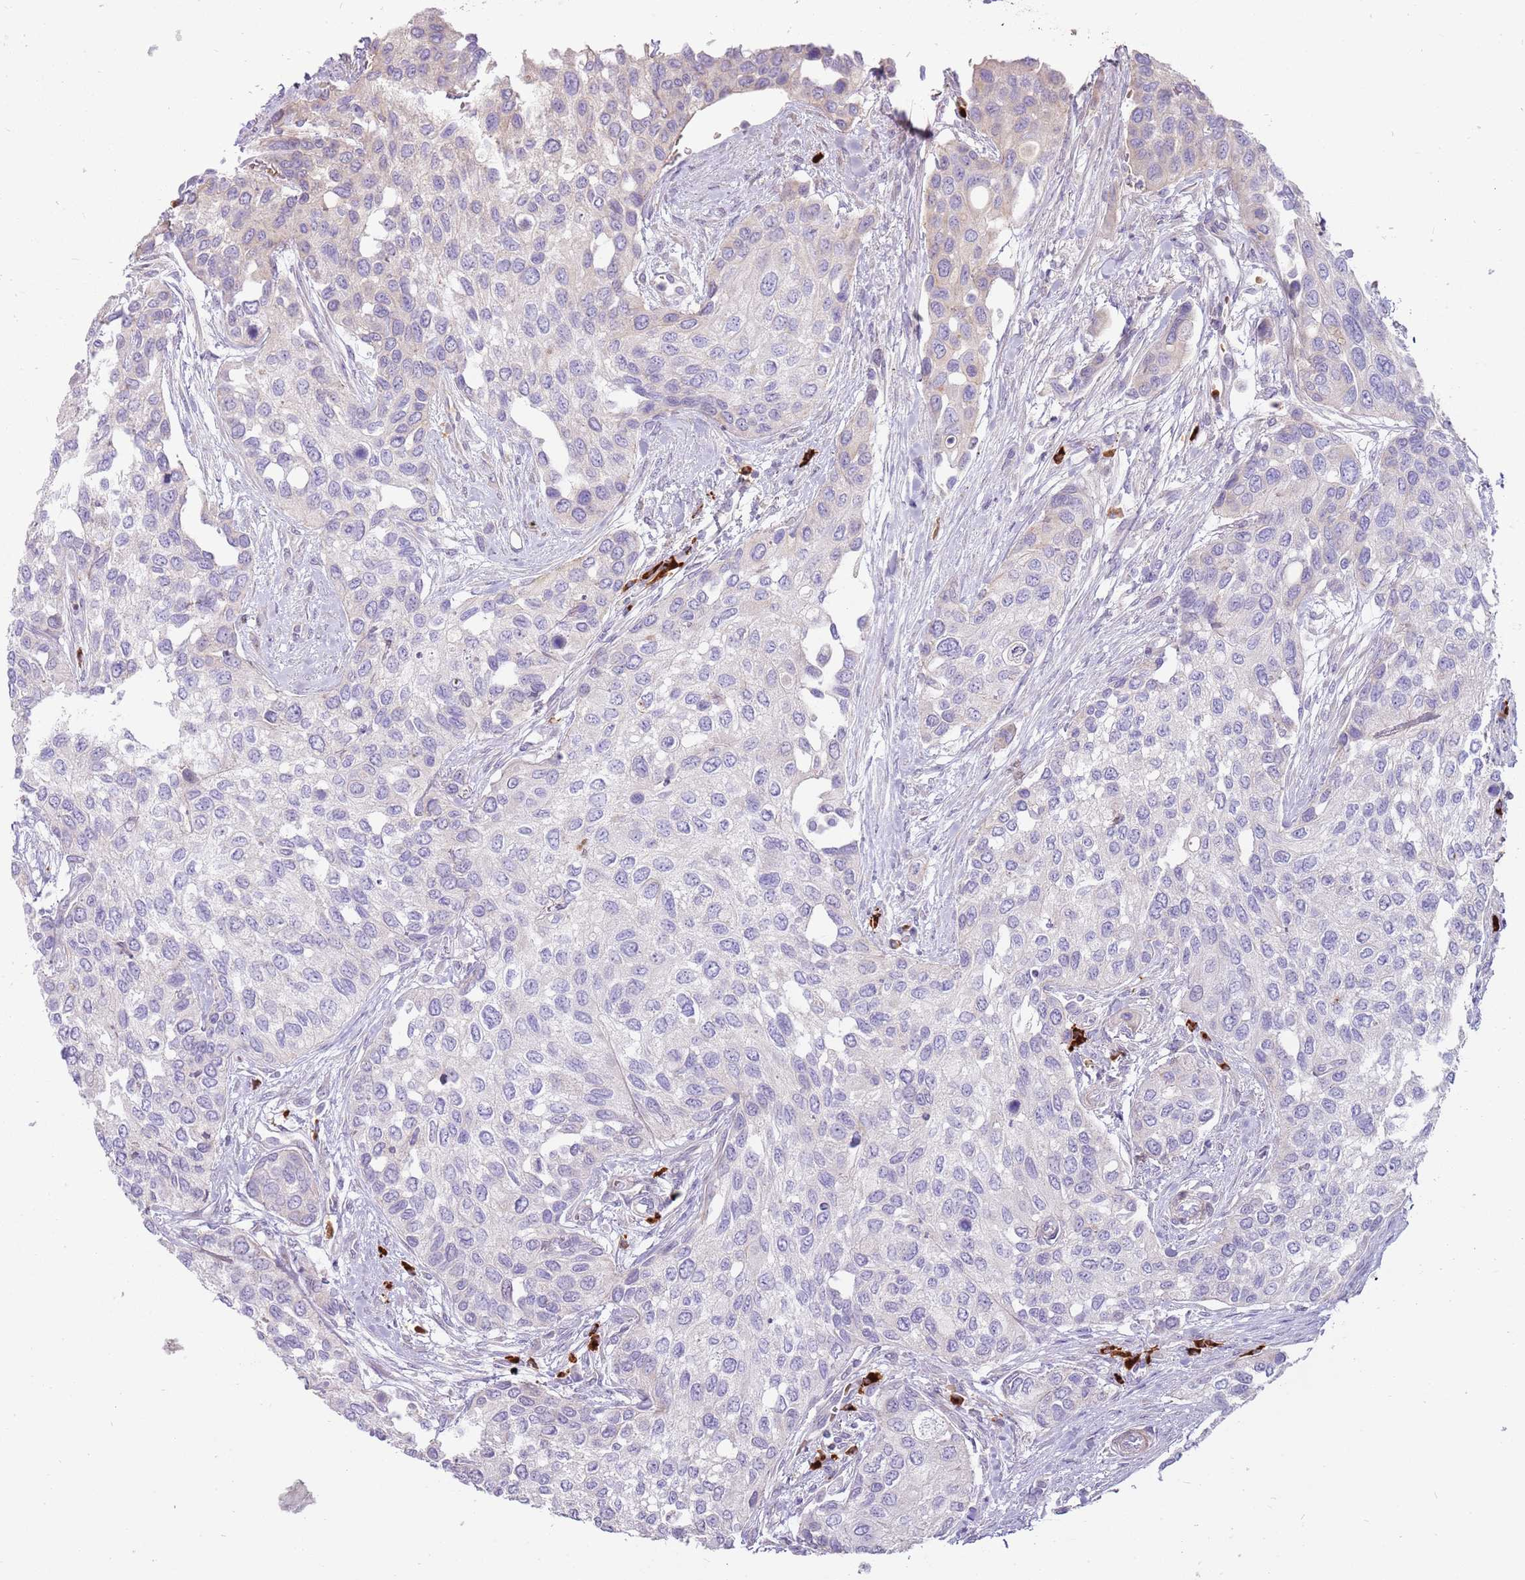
{"staining": {"intensity": "negative", "quantity": "none", "location": "none"}, "tissue": "urothelial cancer", "cell_type": "Tumor cells", "image_type": "cancer", "snomed": [{"axis": "morphology", "description": "Normal tissue, NOS"}, {"axis": "morphology", "description": "Urothelial carcinoma, High grade"}, {"axis": "topography", "description": "Vascular tissue"}, {"axis": "topography", "description": "Urinary bladder"}], "caption": "Tumor cells show no significant positivity in urothelial cancer.", "gene": "MCUB", "patient": {"sex": "female", "age": 56}}